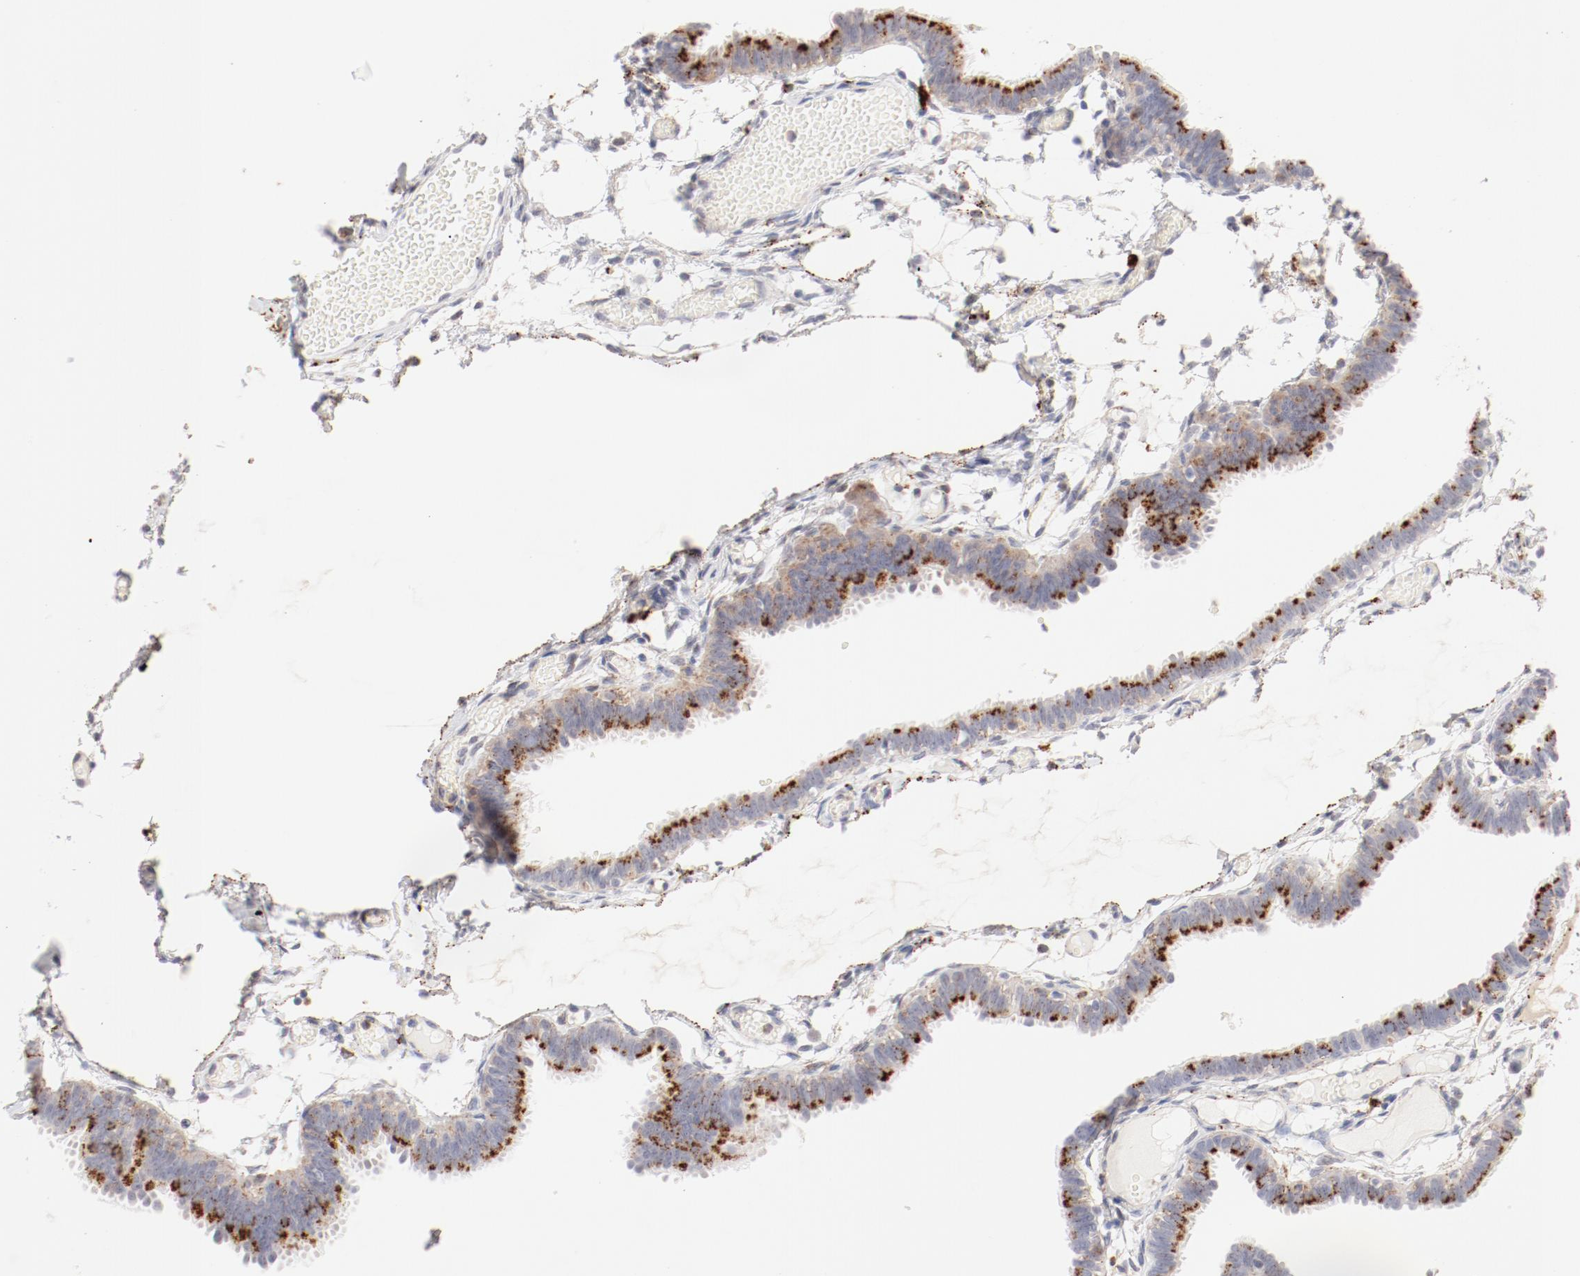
{"staining": {"intensity": "strong", "quantity": "25%-75%", "location": "cytoplasmic/membranous"}, "tissue": "fallopian tube", "cell_type": "Glandular cells", "image_type": "normal", "snomed": [{"axis": "morphology", "description": "Normal tissue, NOS"}, {"axis": "topography", "description": "Fallopian tube"}], "caption": "Protein staining displays strong cytoplasmic/membranous staining in approximately 25%-75% of glandular cells in unremarkable fallopian tube.", "gene": "CTSH", "patient": {"sex": "female", "age": 29}}